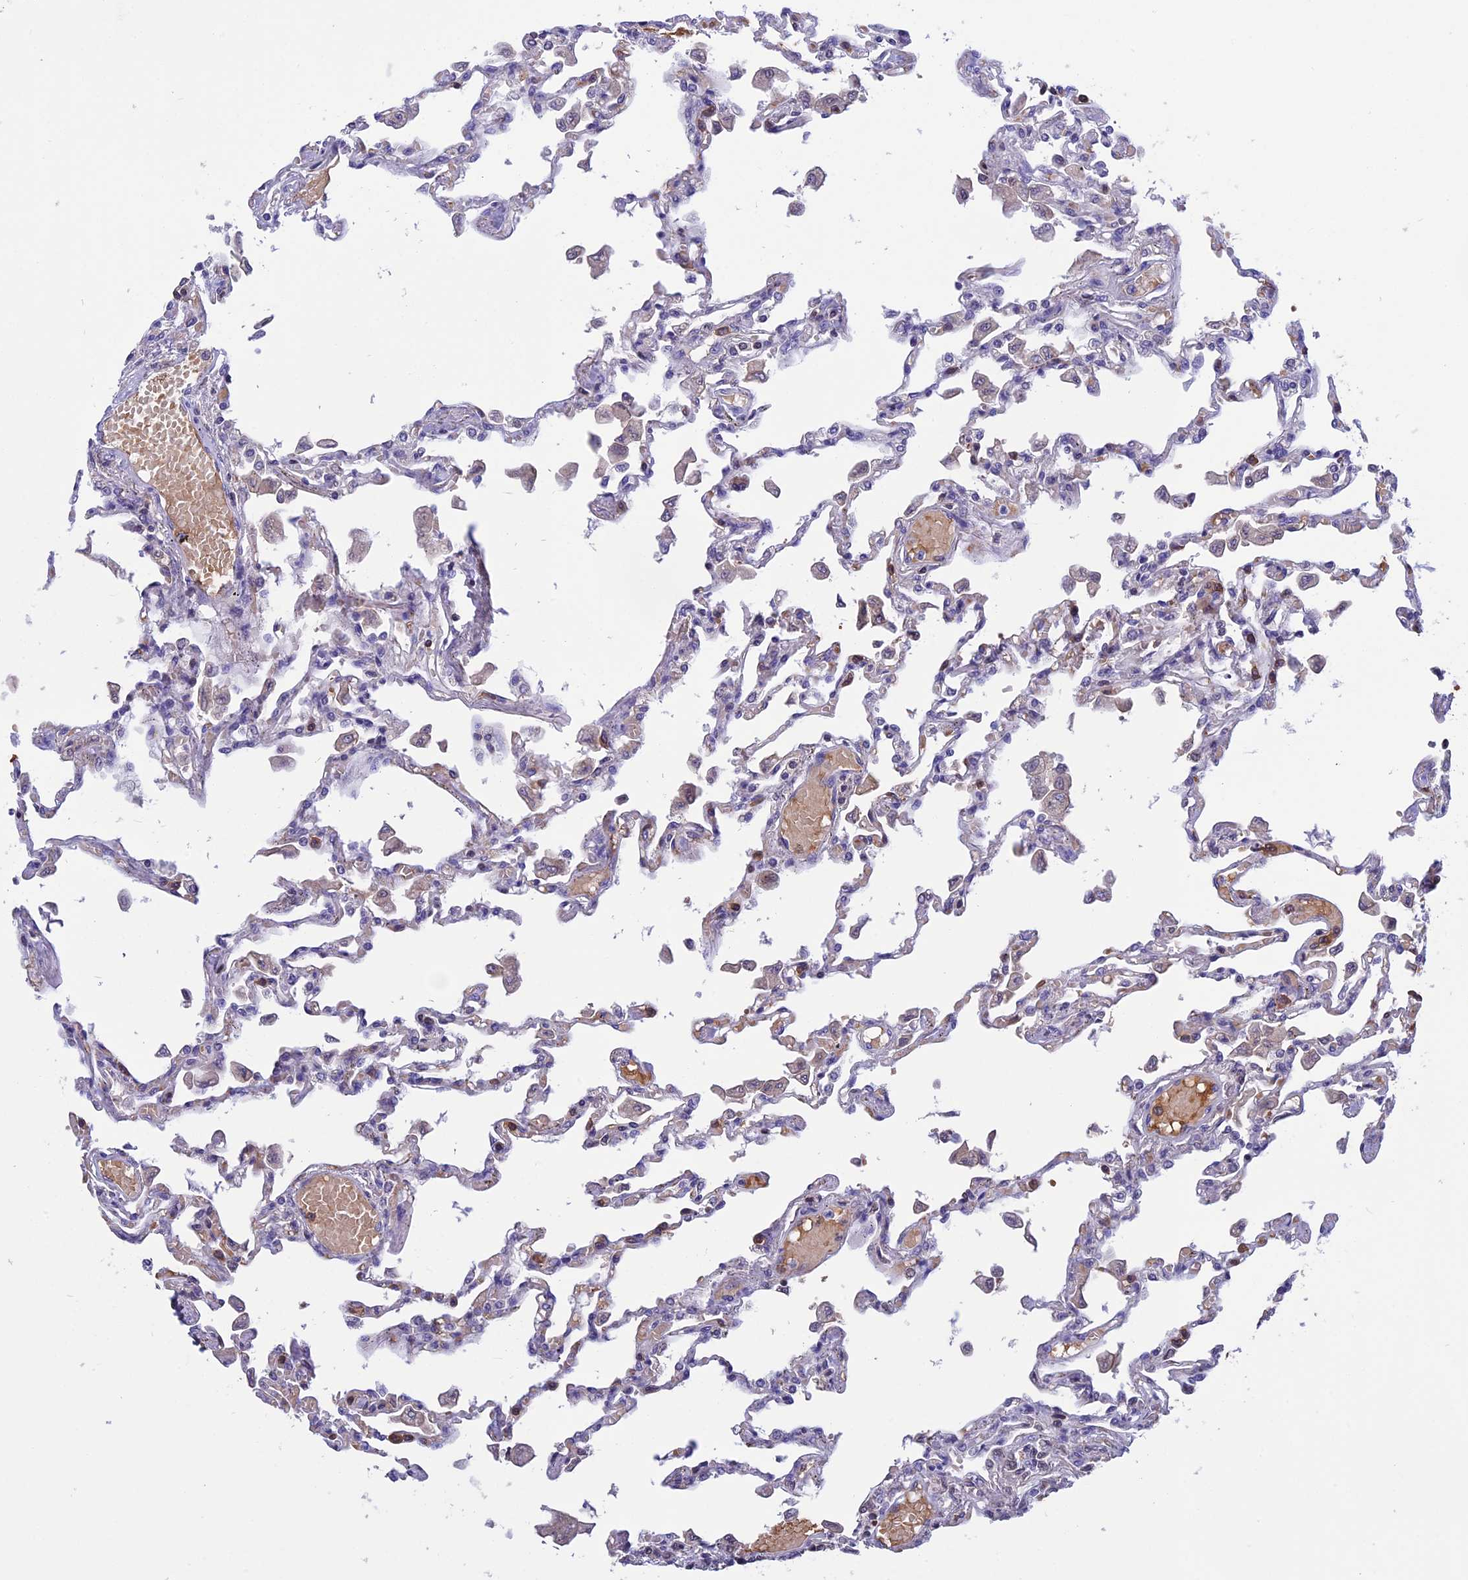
{"staining": {"intensity": "weak", "quantity": "<25%", "location": "nuclear"}, "tissue": "lung", "cell_type": "Alveolar cells", "image_type": "normal", "snomed": [{"axis": "morphology", "description": "Normal tissue, NOS"}, {"axis": "topography", "description": "Bronchus"}, {"axis": "topography", "description": "Lung"}], "caption": "Immunohistochemistry micrograph of unremarkable human lung stained for a protein (brown), which displays no positivity in alveolar cells.", "gene": "KNOP1", "patient": {"sex": "female", "age": 49}}